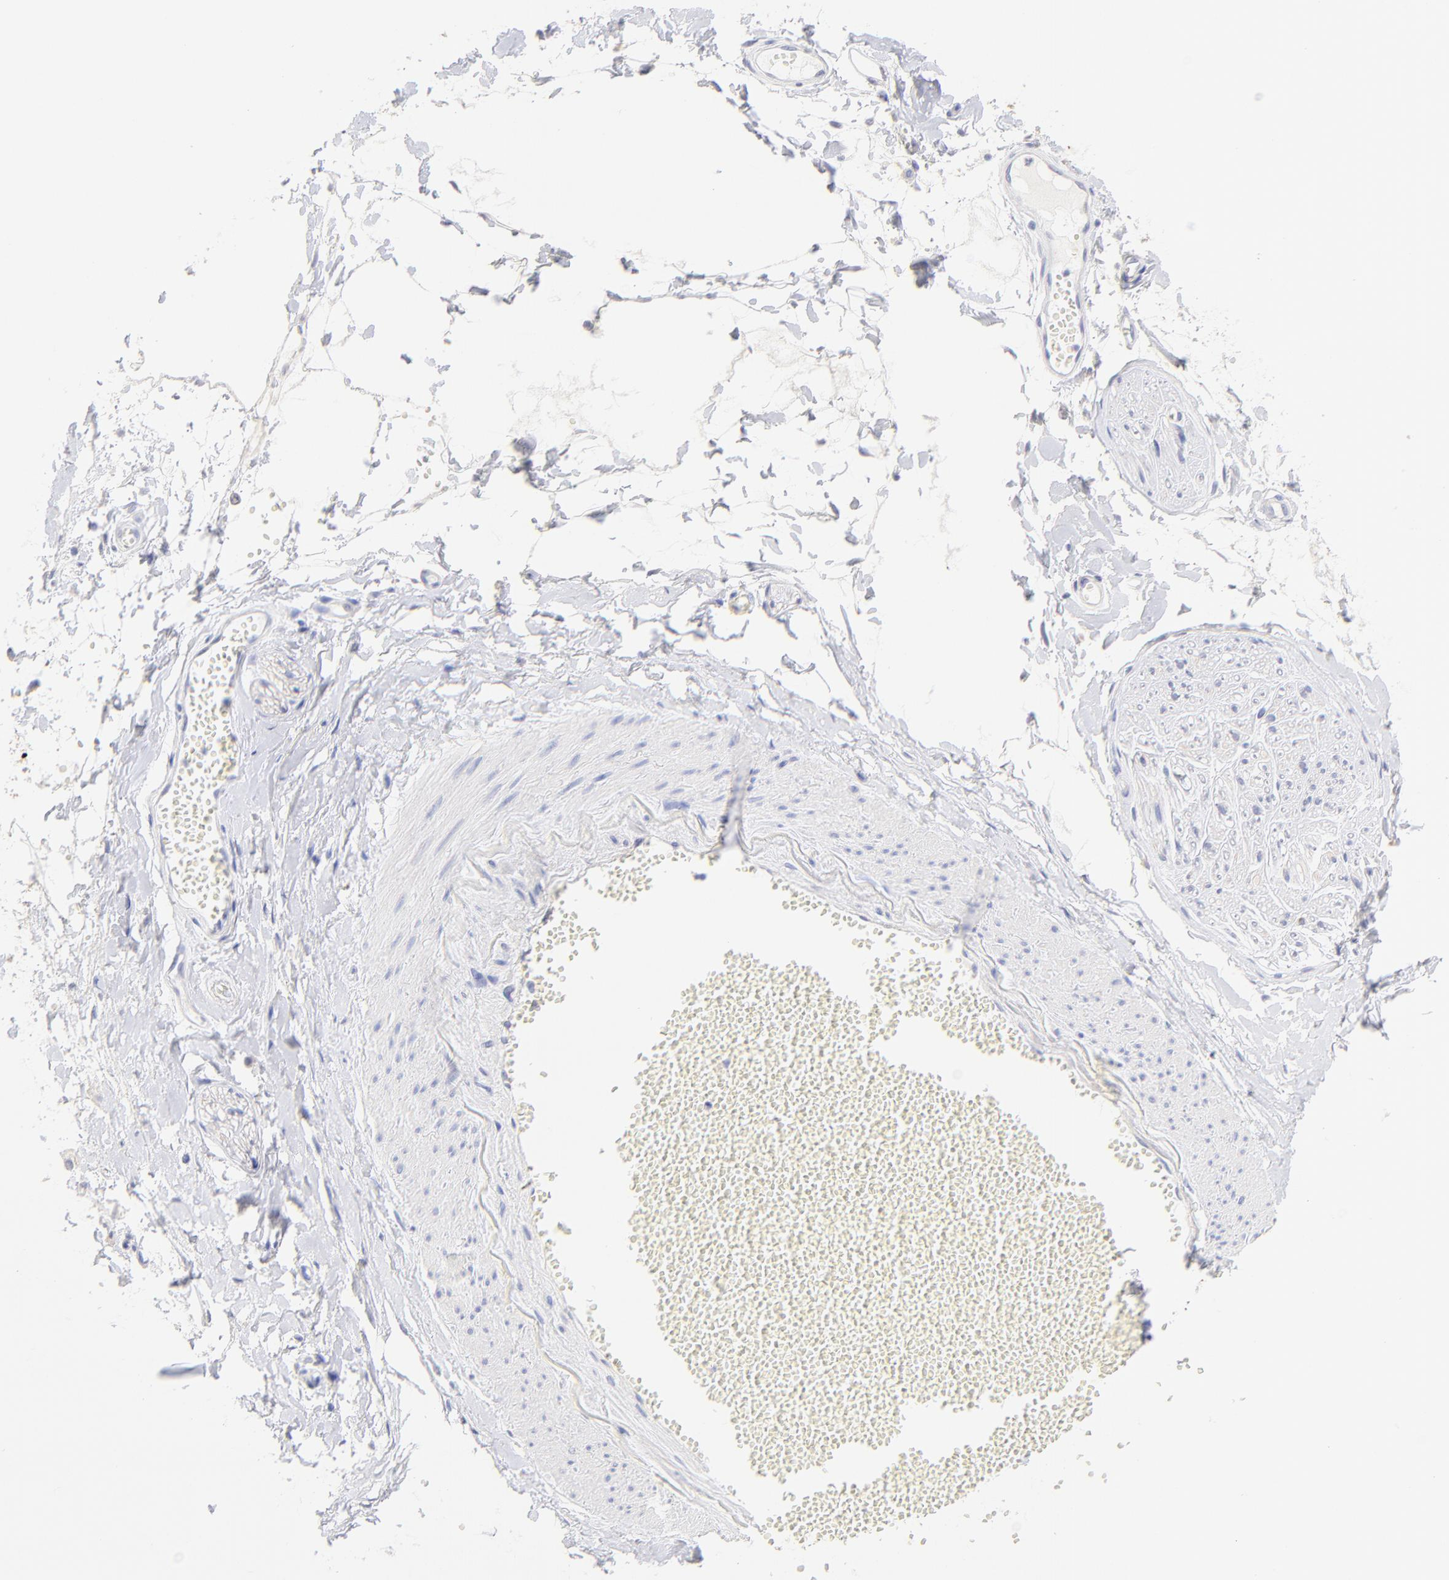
{"staining": {"intensity": "moderate", "quantity": "25%-75%", "location": "nuclear"}, "tissue": "adipose tissue", "cell_type": "Adipocytes", "image_type": "normal", "snomed": [{"axis": "morphology", "description": "Normal tissue, NOS"}, {"axis": "morphology", "description": "Inflammation, NOS"}, {"axis": "topography", "description": "Salivary gland"}, {"axis": "topography", "description": "Peripheral nerve tissue"}], "caption": "Protein expression analysis of benign human adipose tissue reveals moderate nuclear positivity in approximately 25%-75% of adipocytes. Immunohistochemistry stains the protein of interest in brown and the nuclei are stained blue.", "gene": "CFAP57", "patient": {"sex": "female", "age": 75}}